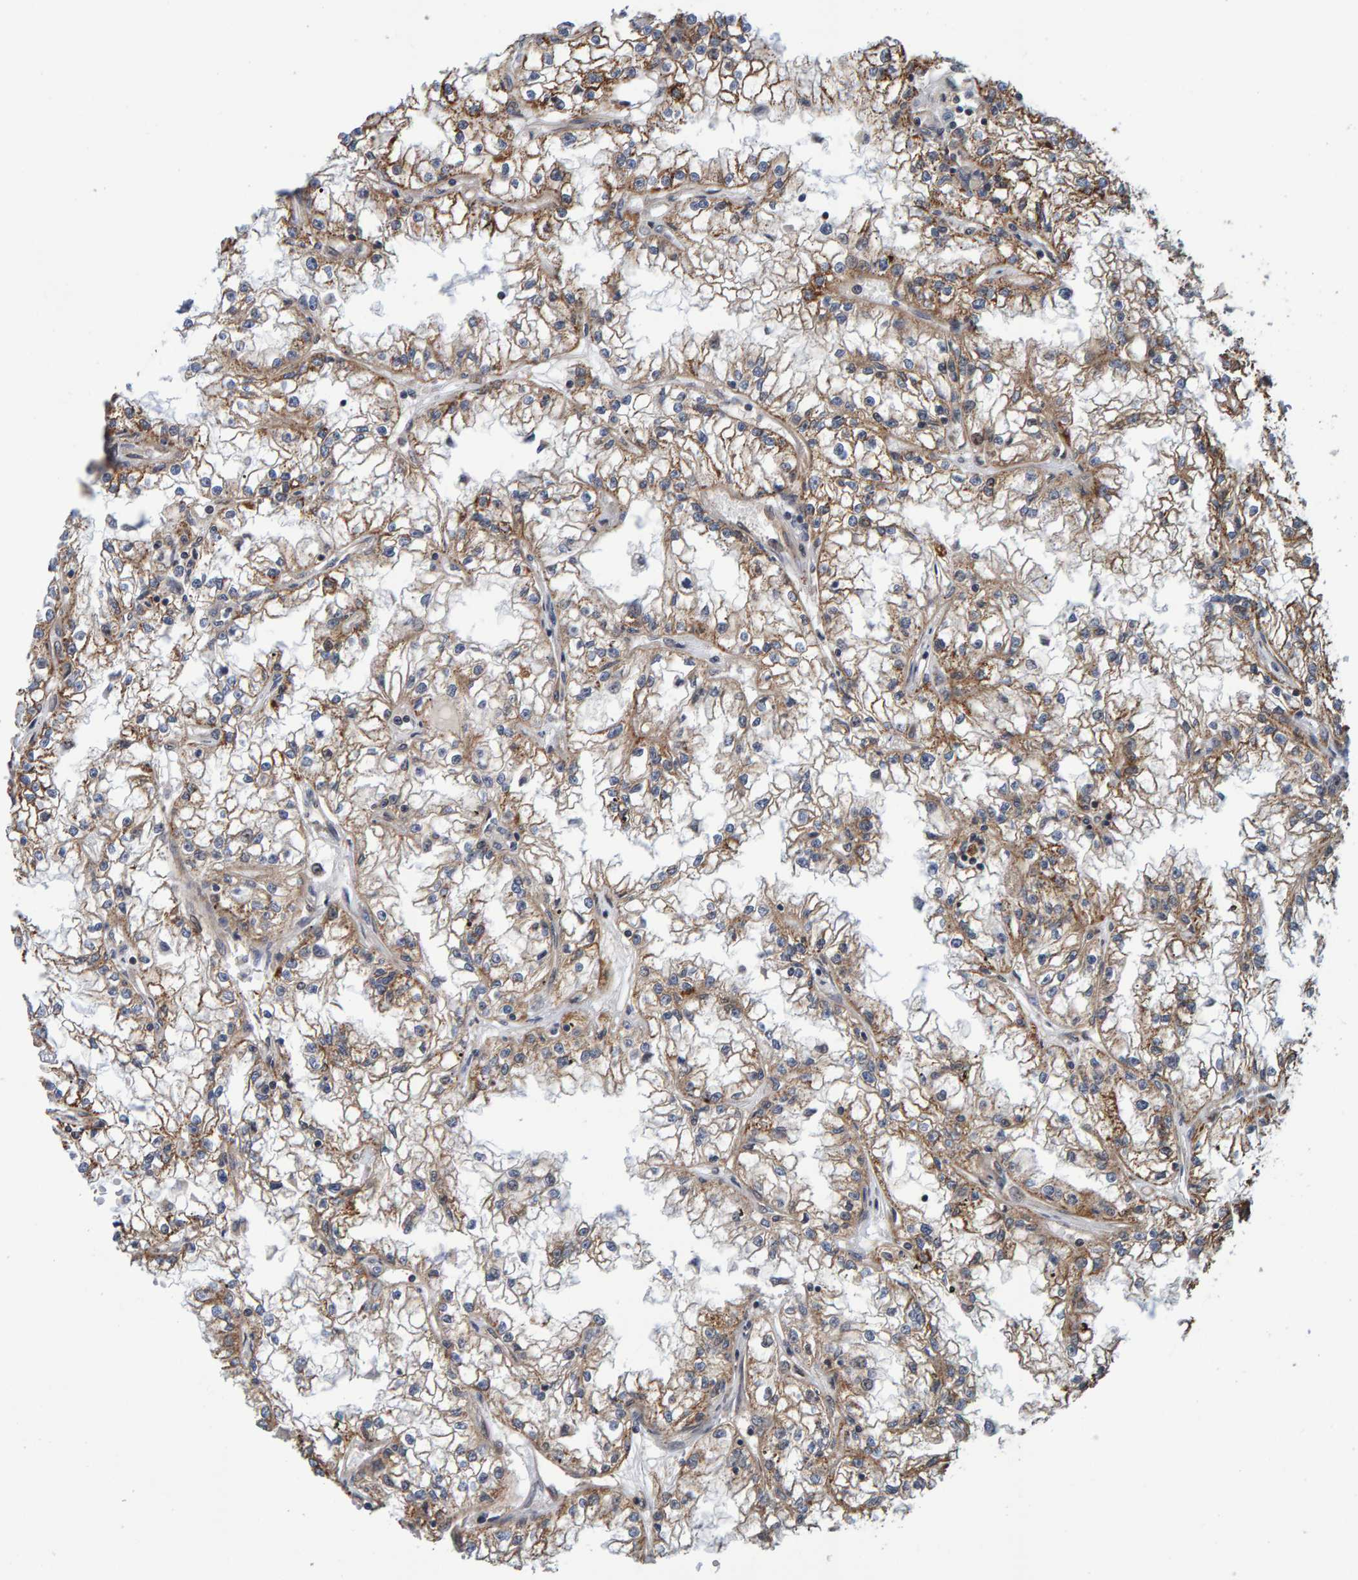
{"staining": {"intensity": "moderate", "quantity": ">75%", "location": "cytoplasmic/membranous"}, "tissue": "renal cancer", "cell_type": "Tumor cells", "image_type": "cancer", "snomed": [{"axis": "morphology", "description": "Adenocarcinoma, NOS"}, {"axis": "topography", "description": "Kidney"}], "caption": "Immunohistochemical staining of human adenocarcinoma (renal) demonstrates medium levels of moderate cytoplasmic/membranous protein expression in about >75% of tumor cells. (DAB IHC, brown staining for protein, blue staining for nuclei).", "gene": "SCRN2", "patient": {"sex": "male", "age": 56}}